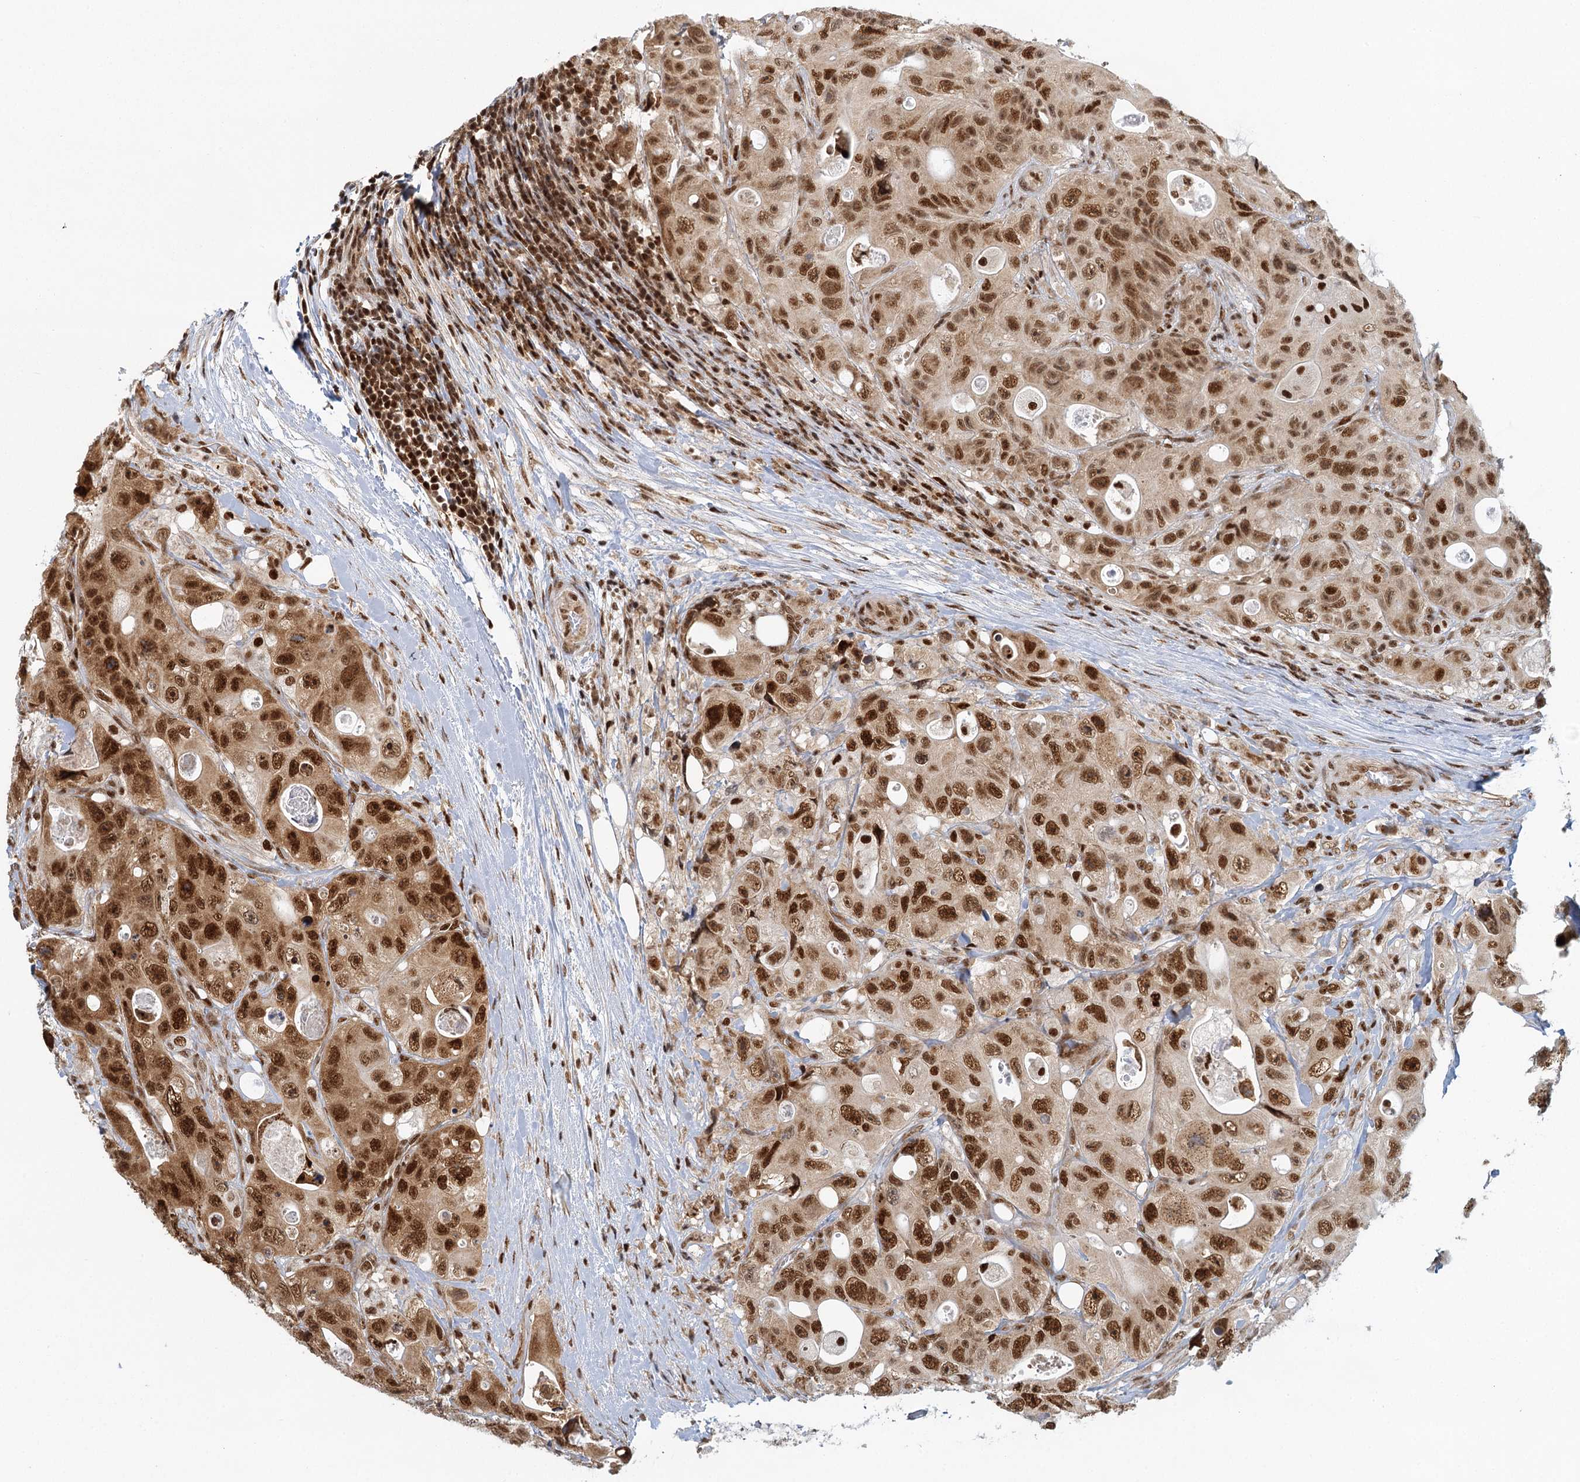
{"staining": {"intensity": "strong", "quantity": ">75%", "location": "nuclear"}, "tissue": "colorectal cancer", "cell_type": "Tumor cells", "image_type": "cancer", "snomed": [{"axis": "morphology", "description": "Adenocarcinoma, NOS"}, {"axis": "topography", "description": "Colon"}], "caption": "Colorectal adenocarcinoma tissue demonstrates strong nuclear staining in approximately >75% of tumor cells, visualized by immunohistochemistry.", "gene": "GPATCH11", "patient": {"sex": "female", "age": 46}}